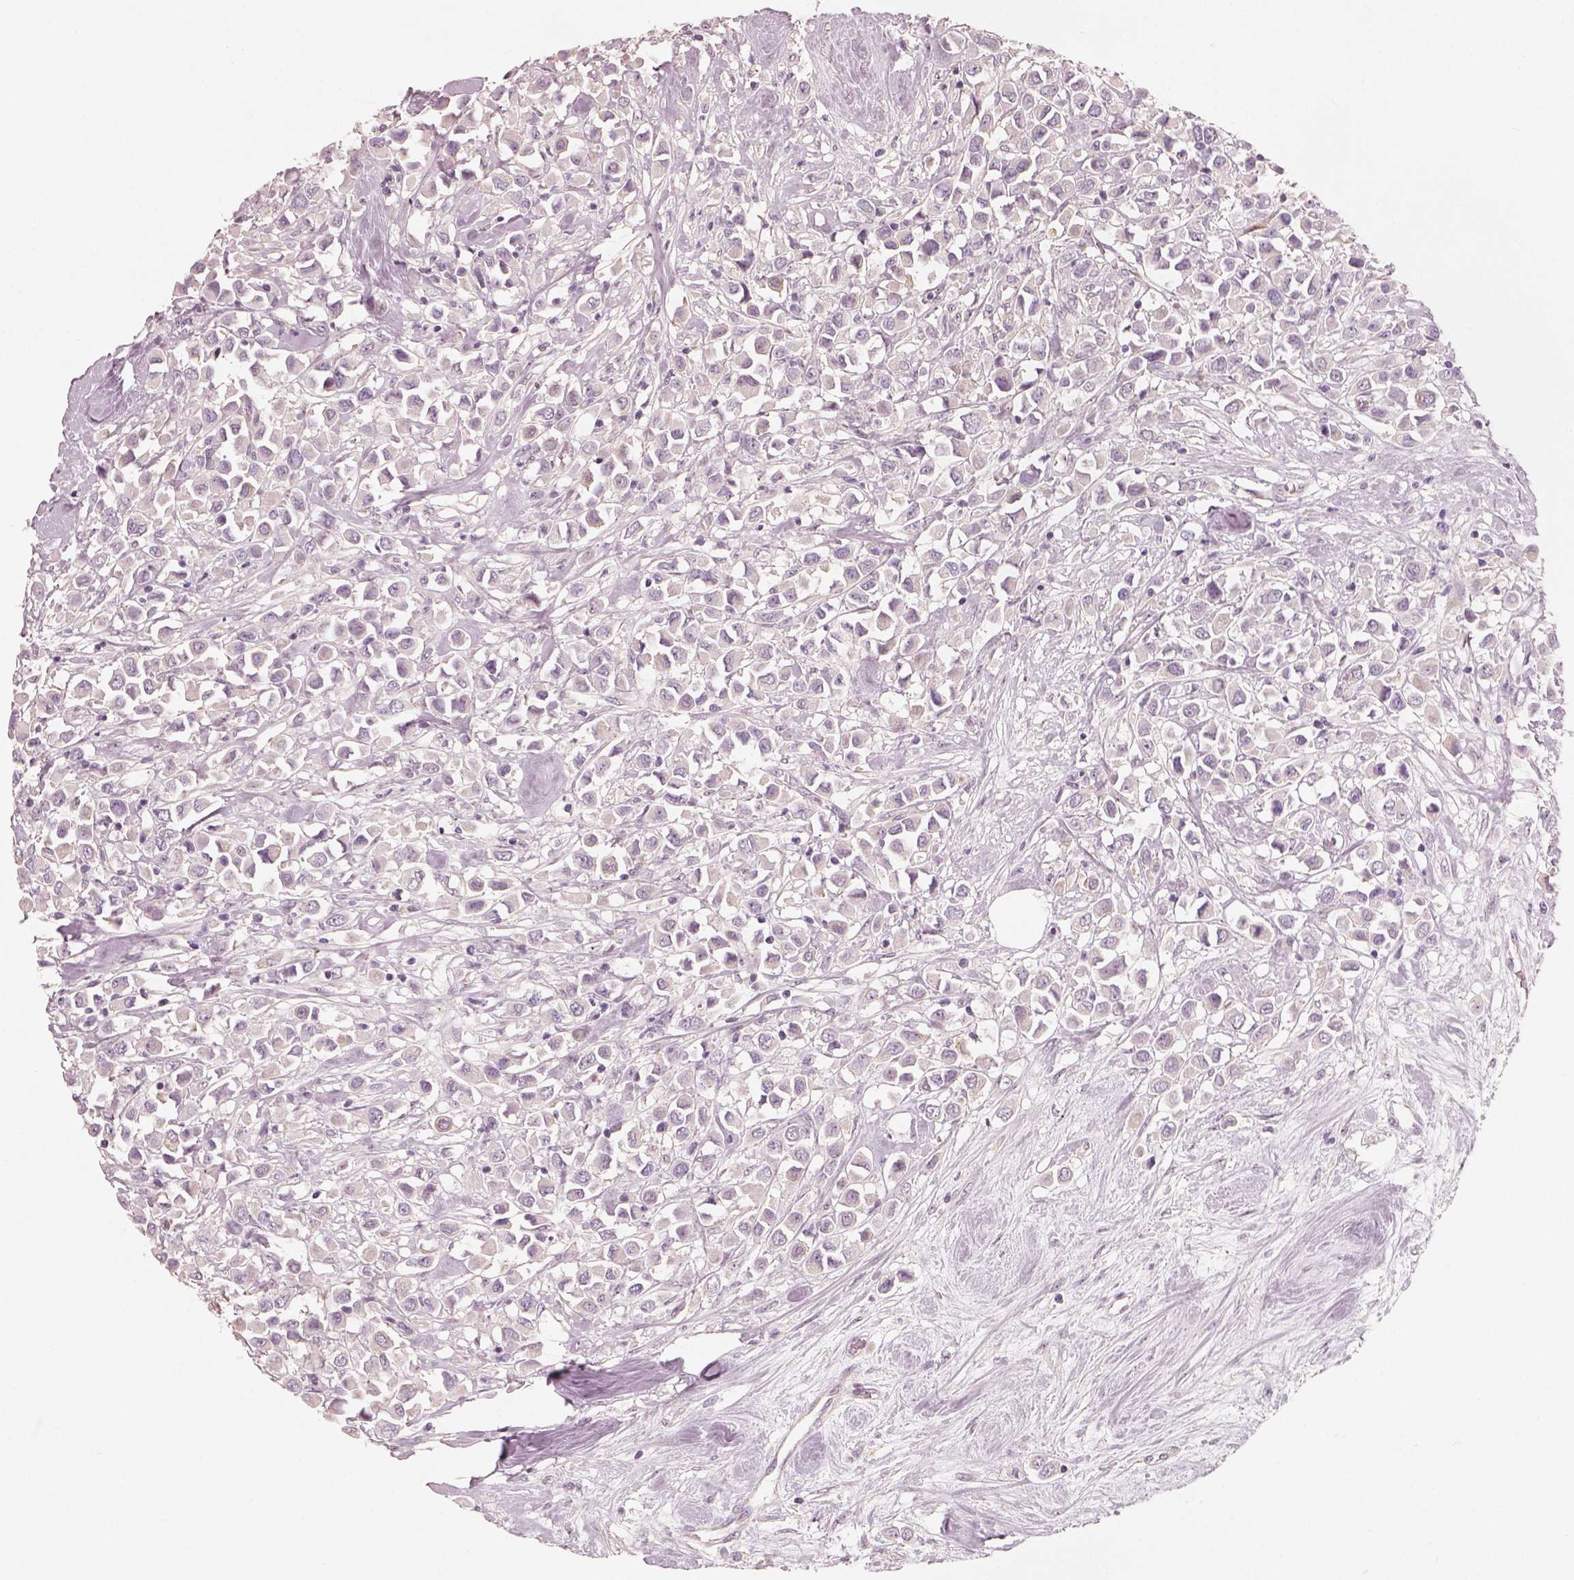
{"staining": {"intensity": "negative", "quantity": "none", "location": "none"}, "tissue": "breast cancer", "cell_type": "Tumor cells", "image_type": "cancer", "snomed": [{"axis": "morphology", "description": "Duct carcinoma"}, {"axis": "topography", "description": "Breast"}], "caption": "Human infiltrating ductal carcinoma (breast) stained for a protein using immunohistochemistry (IHC) reveals no positivity in tumor cells.", "gene": "CDS1", "patient": {"sex": "female", "age": 61}}